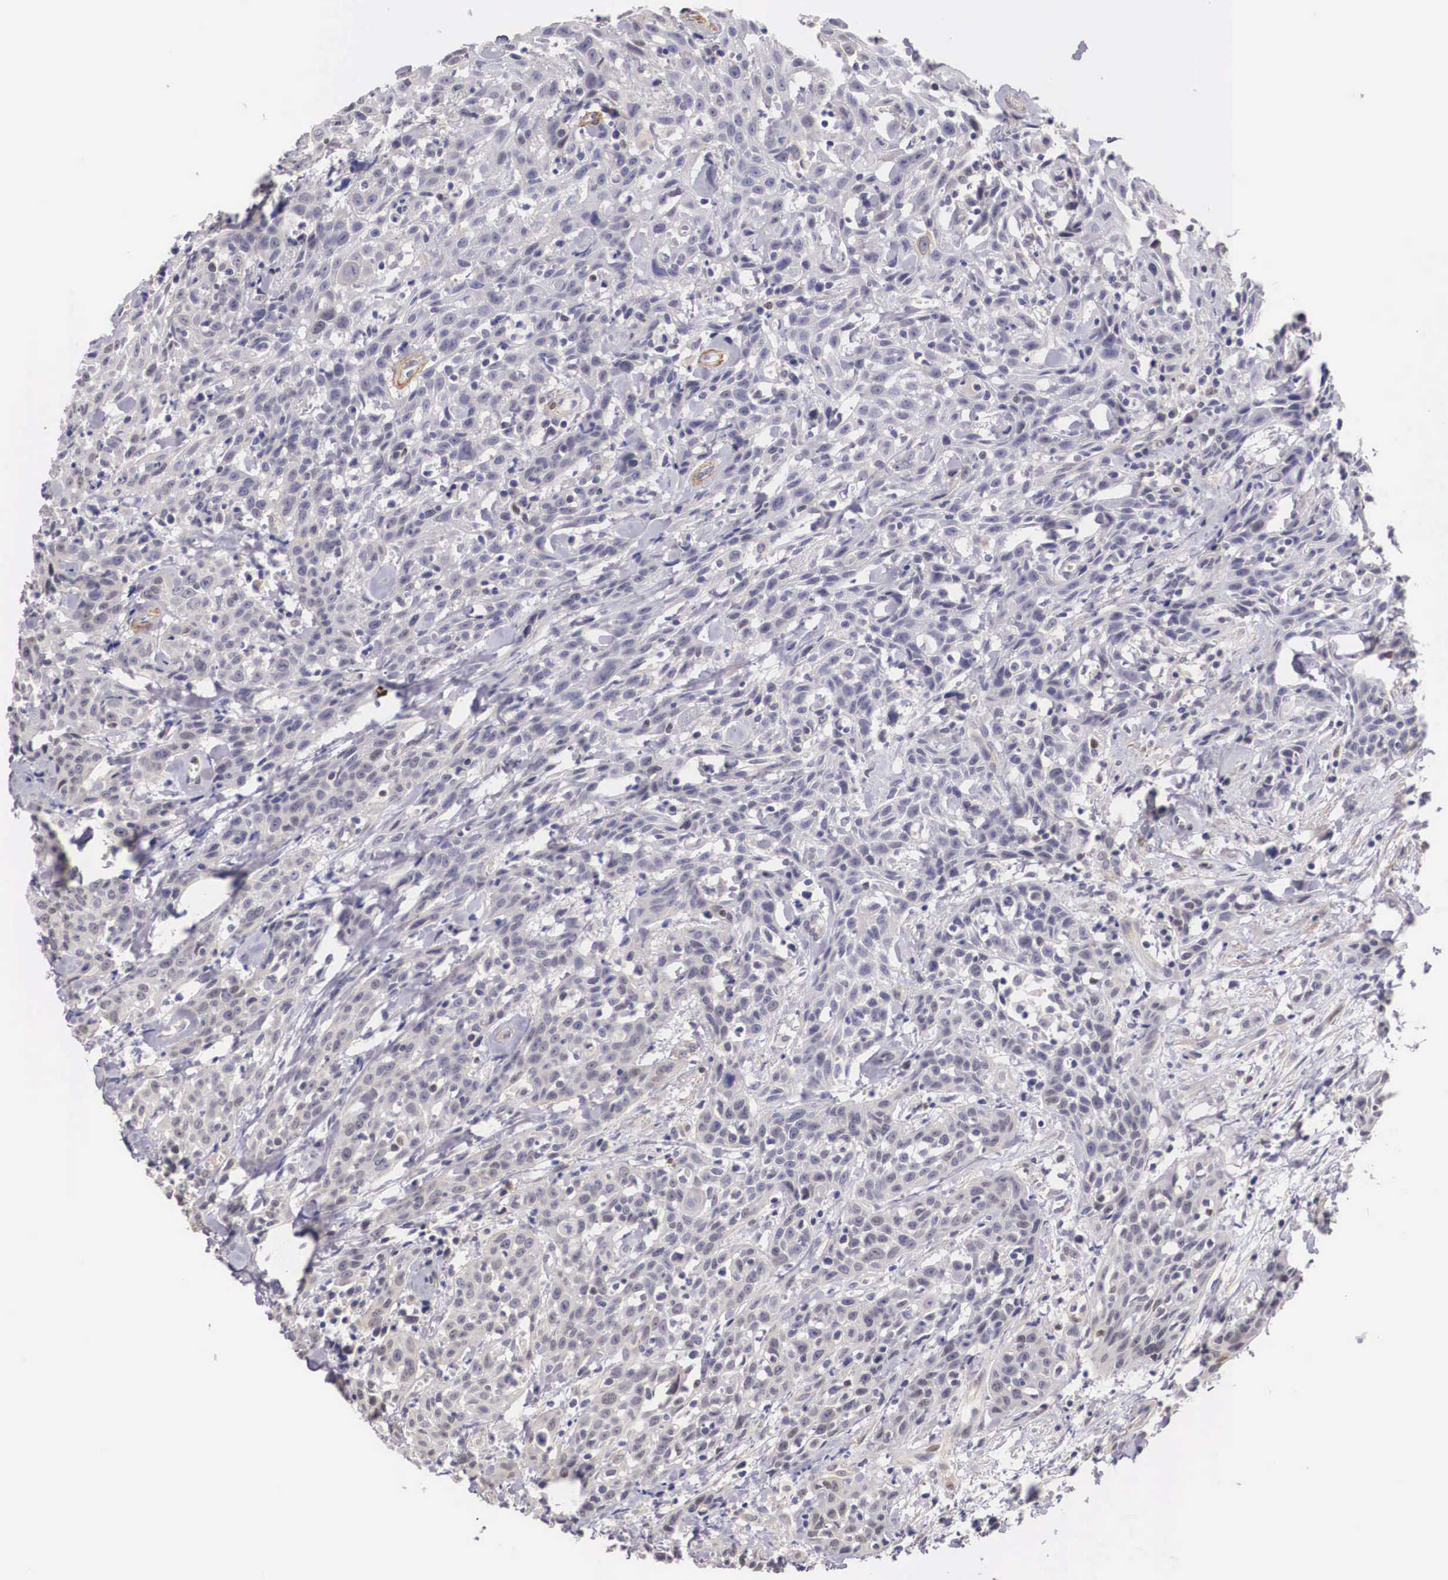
{"staining": {"intensity": "negative", "quantity": "none", "location": "none"}, "tissue": "head and neck cancer", "cell_type": "Tumor cells", "image_type": "cancer", "snomed": [{"axis": "morphology", "description": "Squamous cell carcinoma, NOS"}, {"axis": "topography", "description": "Oral tissue"}, {"axis": "topography", "description": "Head-Neck"}], "caption": "This is an immunohistochemistry (IHC) micrograph of head and neck cancer. There is no positivity in tumor cells.", "gene": "ENOX2", "patient": {"sex": "female", "age": 82}}